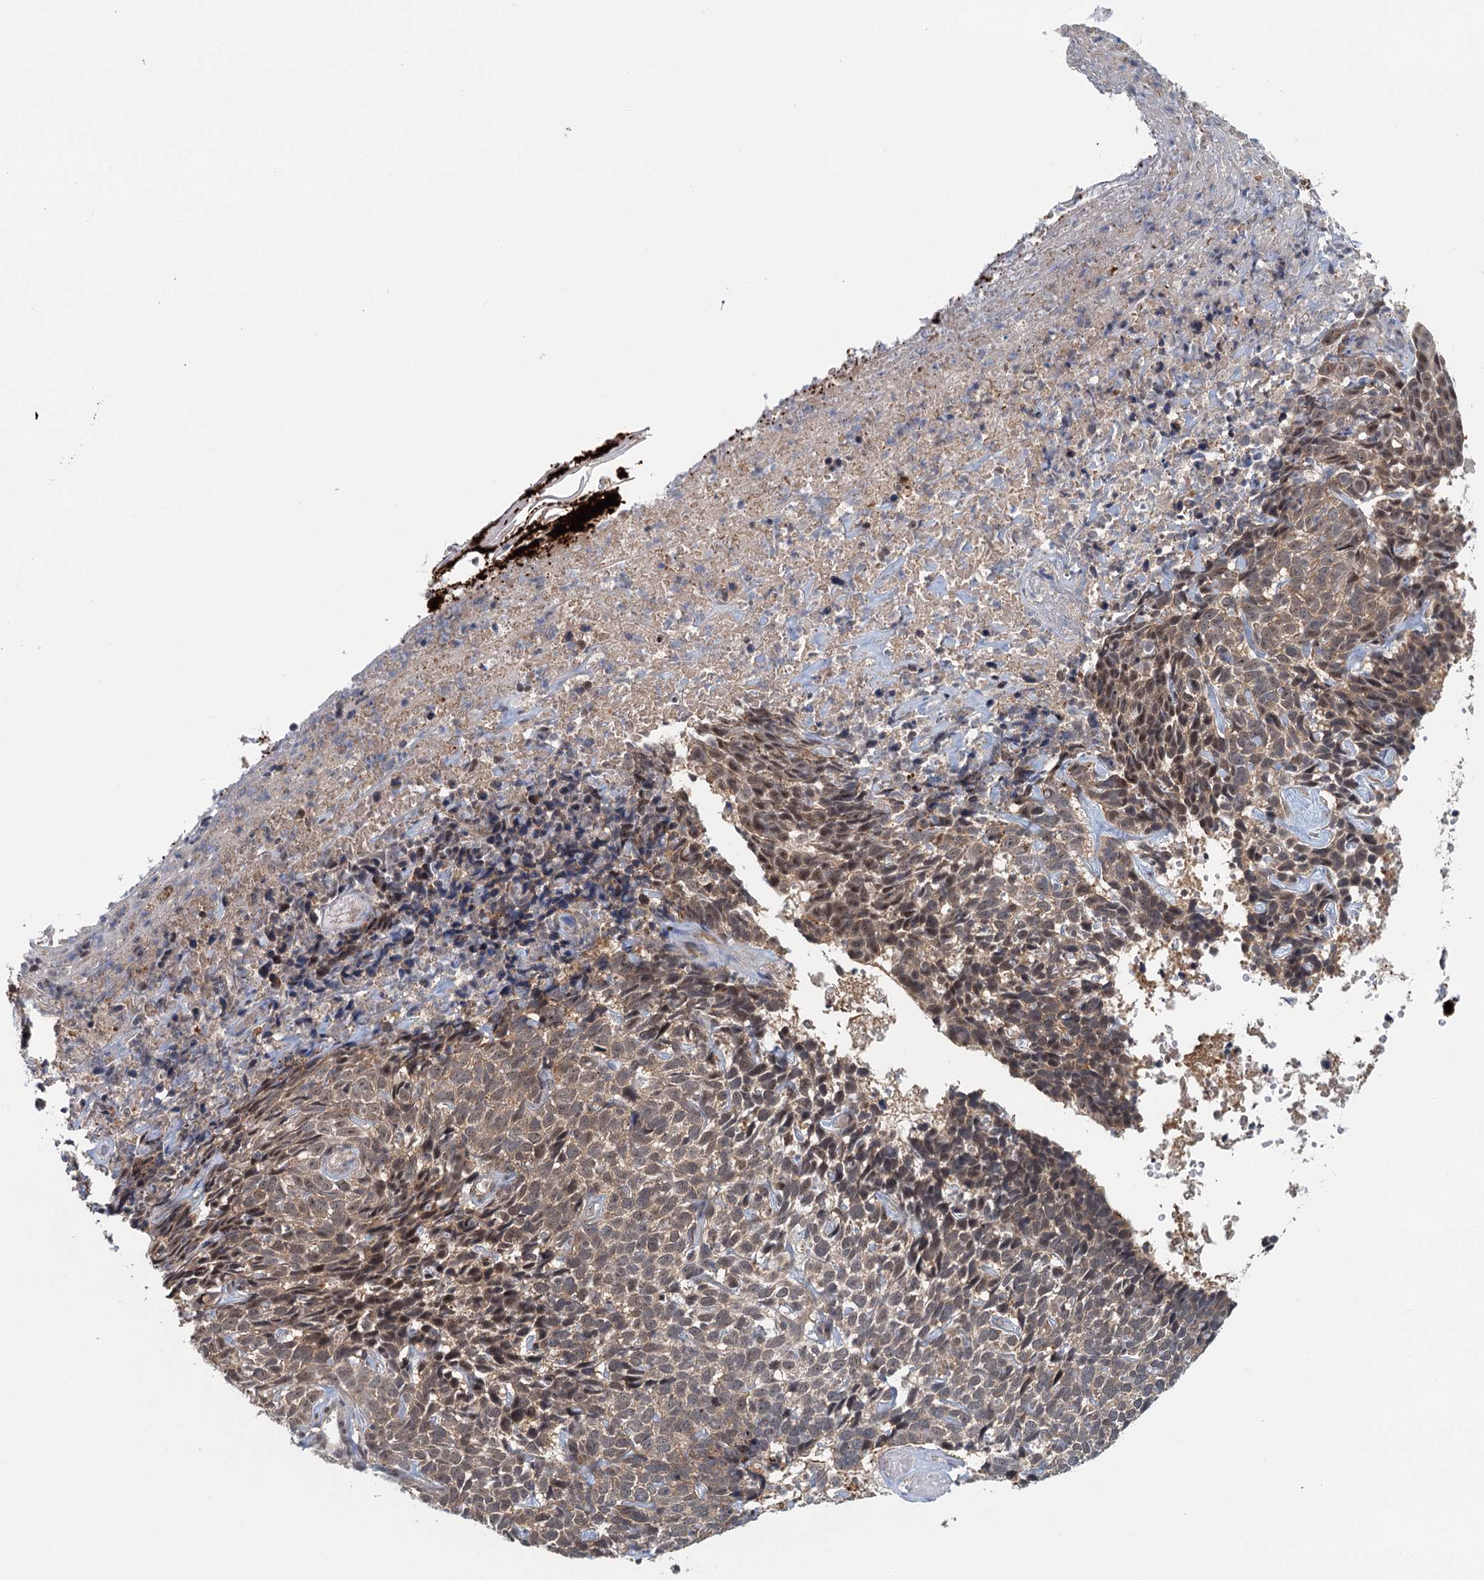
{"staining": {"intensity": "moderate", "quantity": ">75%", "location": "cytoplasmic/membranous,nuclear"}, "tissue": "skin cancer", "cell_type": "Tumor cells", "image_type": "cancer", "snomed": [{"axis": "morphology", "description": "Basal cell carcinoma"}, {"axis": "topography", "description": "Skin"}], "caption": "A photomicrograph of skin basal cell carcinoma stained for a protein reveals moderate cytoplasmic/membranous and nuclear brown staining in tumor cells.", "gene": "TAS2R42", "patient": {"sex": "female", "age": 84}}